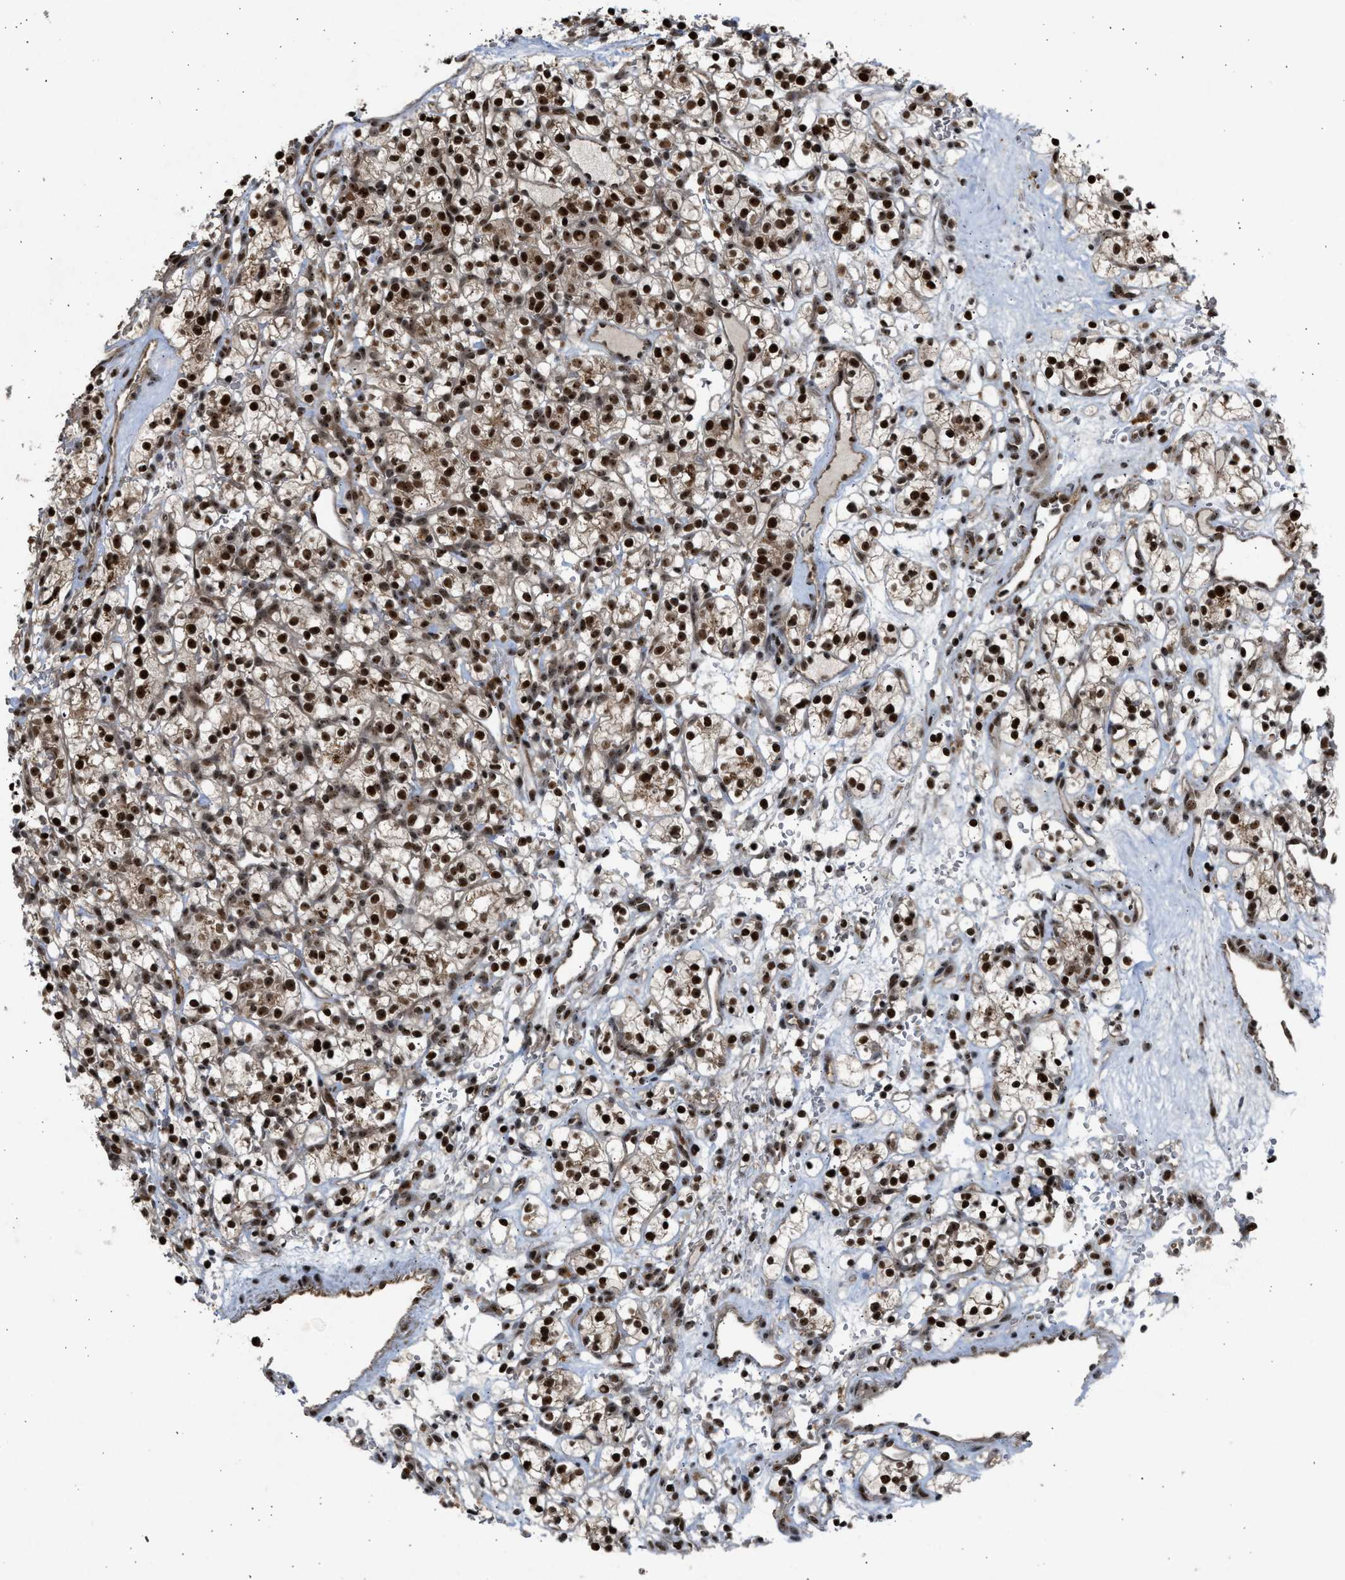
{"staining": {"intensity": "strong", "quantity": ">75%", "location": "cytoplasmic/membranous,nuclear"}, "tissue": "renal cancer", "cell_type": "Tumor cells", "image_type": "cancer", "snomed": [{"axis": "morphology", "description": "Adenocarcinoma, NOS"}, {"axis": "topography", "description": "Kidney"}], "caption": "Immunohistochemical staining of human renal cancer displays high levels of strong cytoplasmic/membranous and nuclear protein positivity in about >75% of tumor cells.", "gene": "TFDP2", "patient": {"sex": "female", "age": 57}}